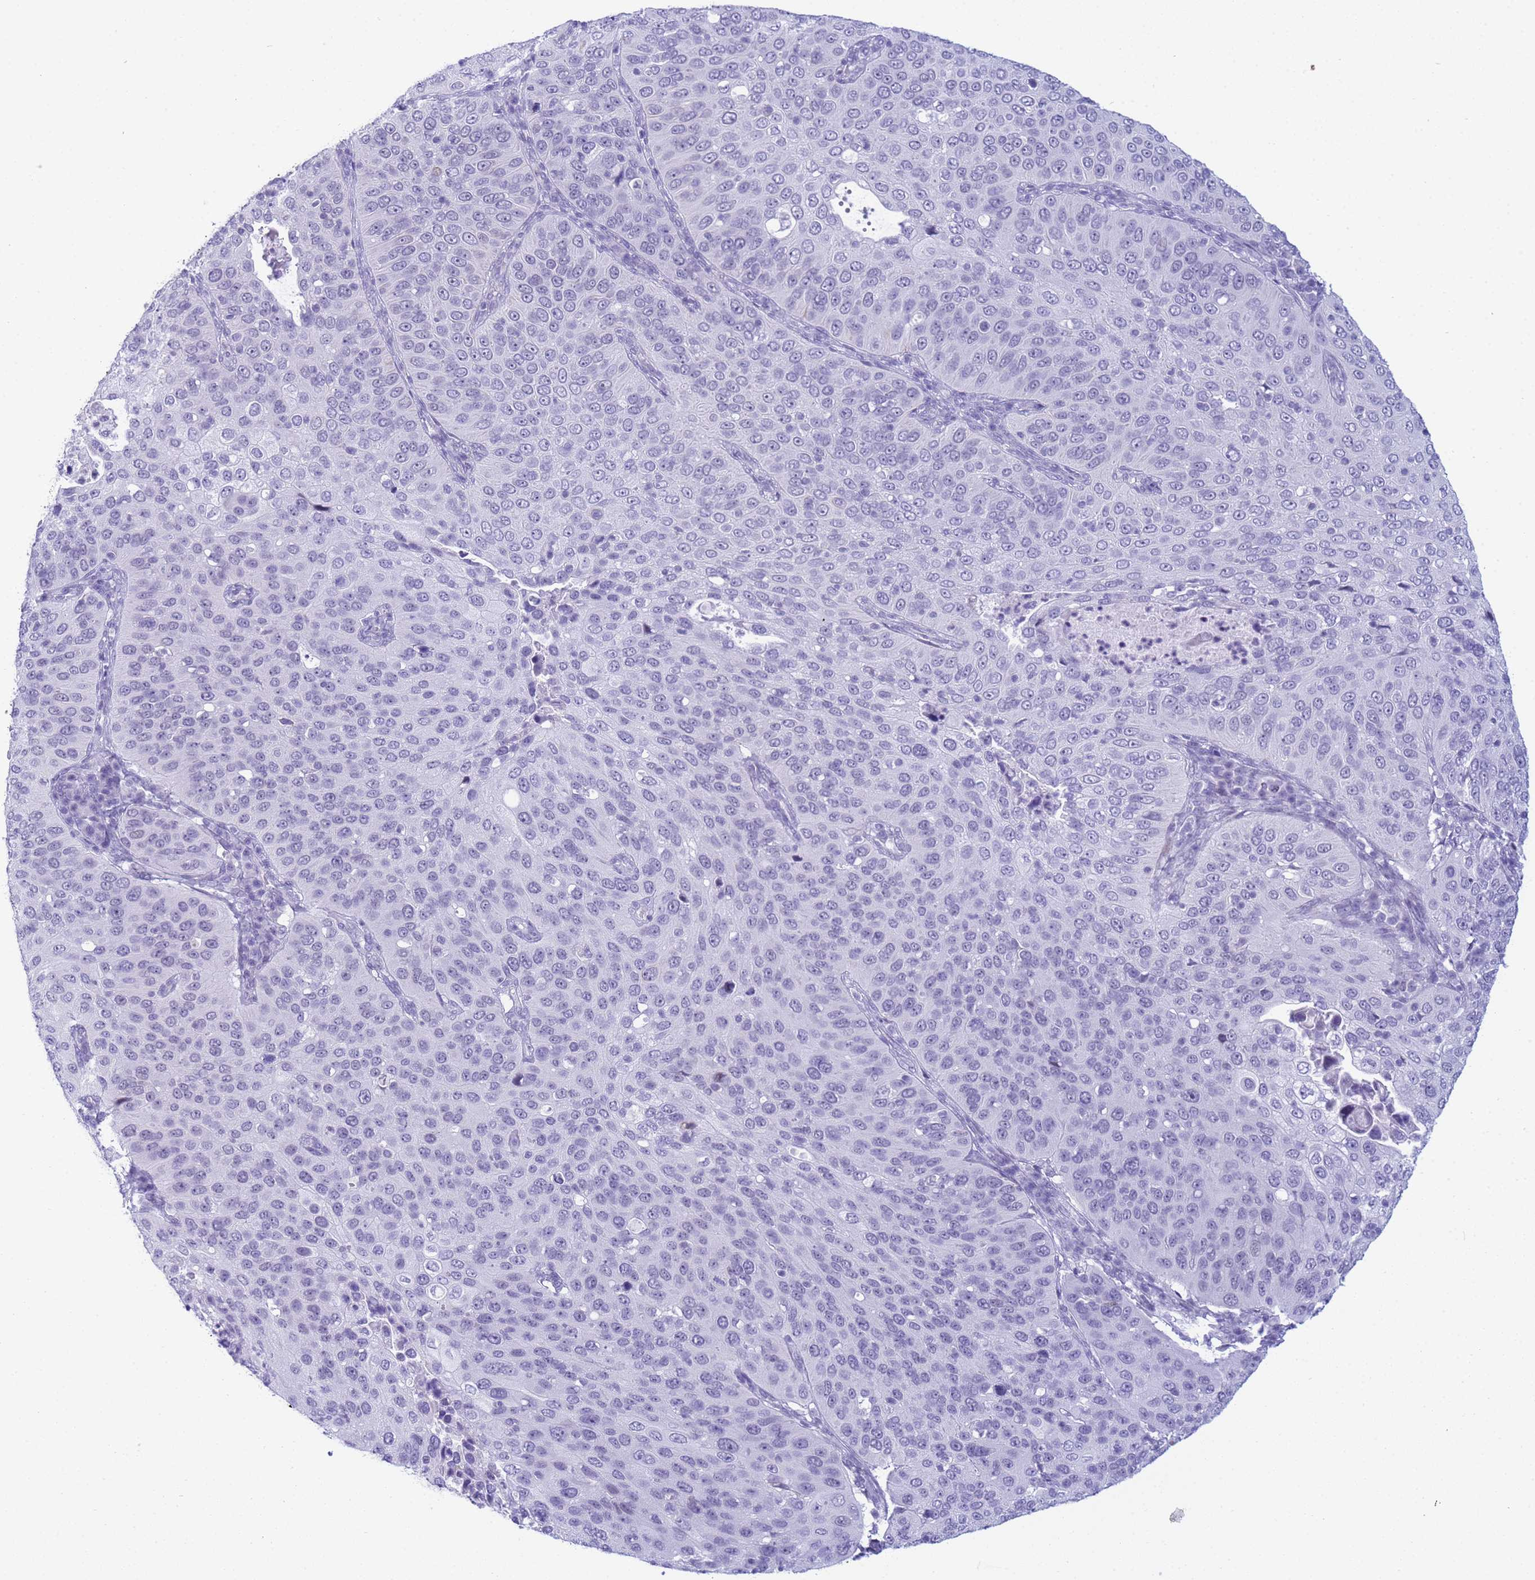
{"staining": {"intensity": "negative", "quantity": "none", "location": "none"}, "tissue": "cervical cancer", "cell_type": "Tumor cells", "image_type": "cancer", "snomed": [{"axis": "morphology", "description": "Squamous cell carcinoma, NOS"}, {"axis": "topography", "description": "Cervix"}], "caption": "IHC of cervical cancer shows no expression in tumor cells.", "gene": "SNX20", "patient": {"sex": "female", "age": 36}}